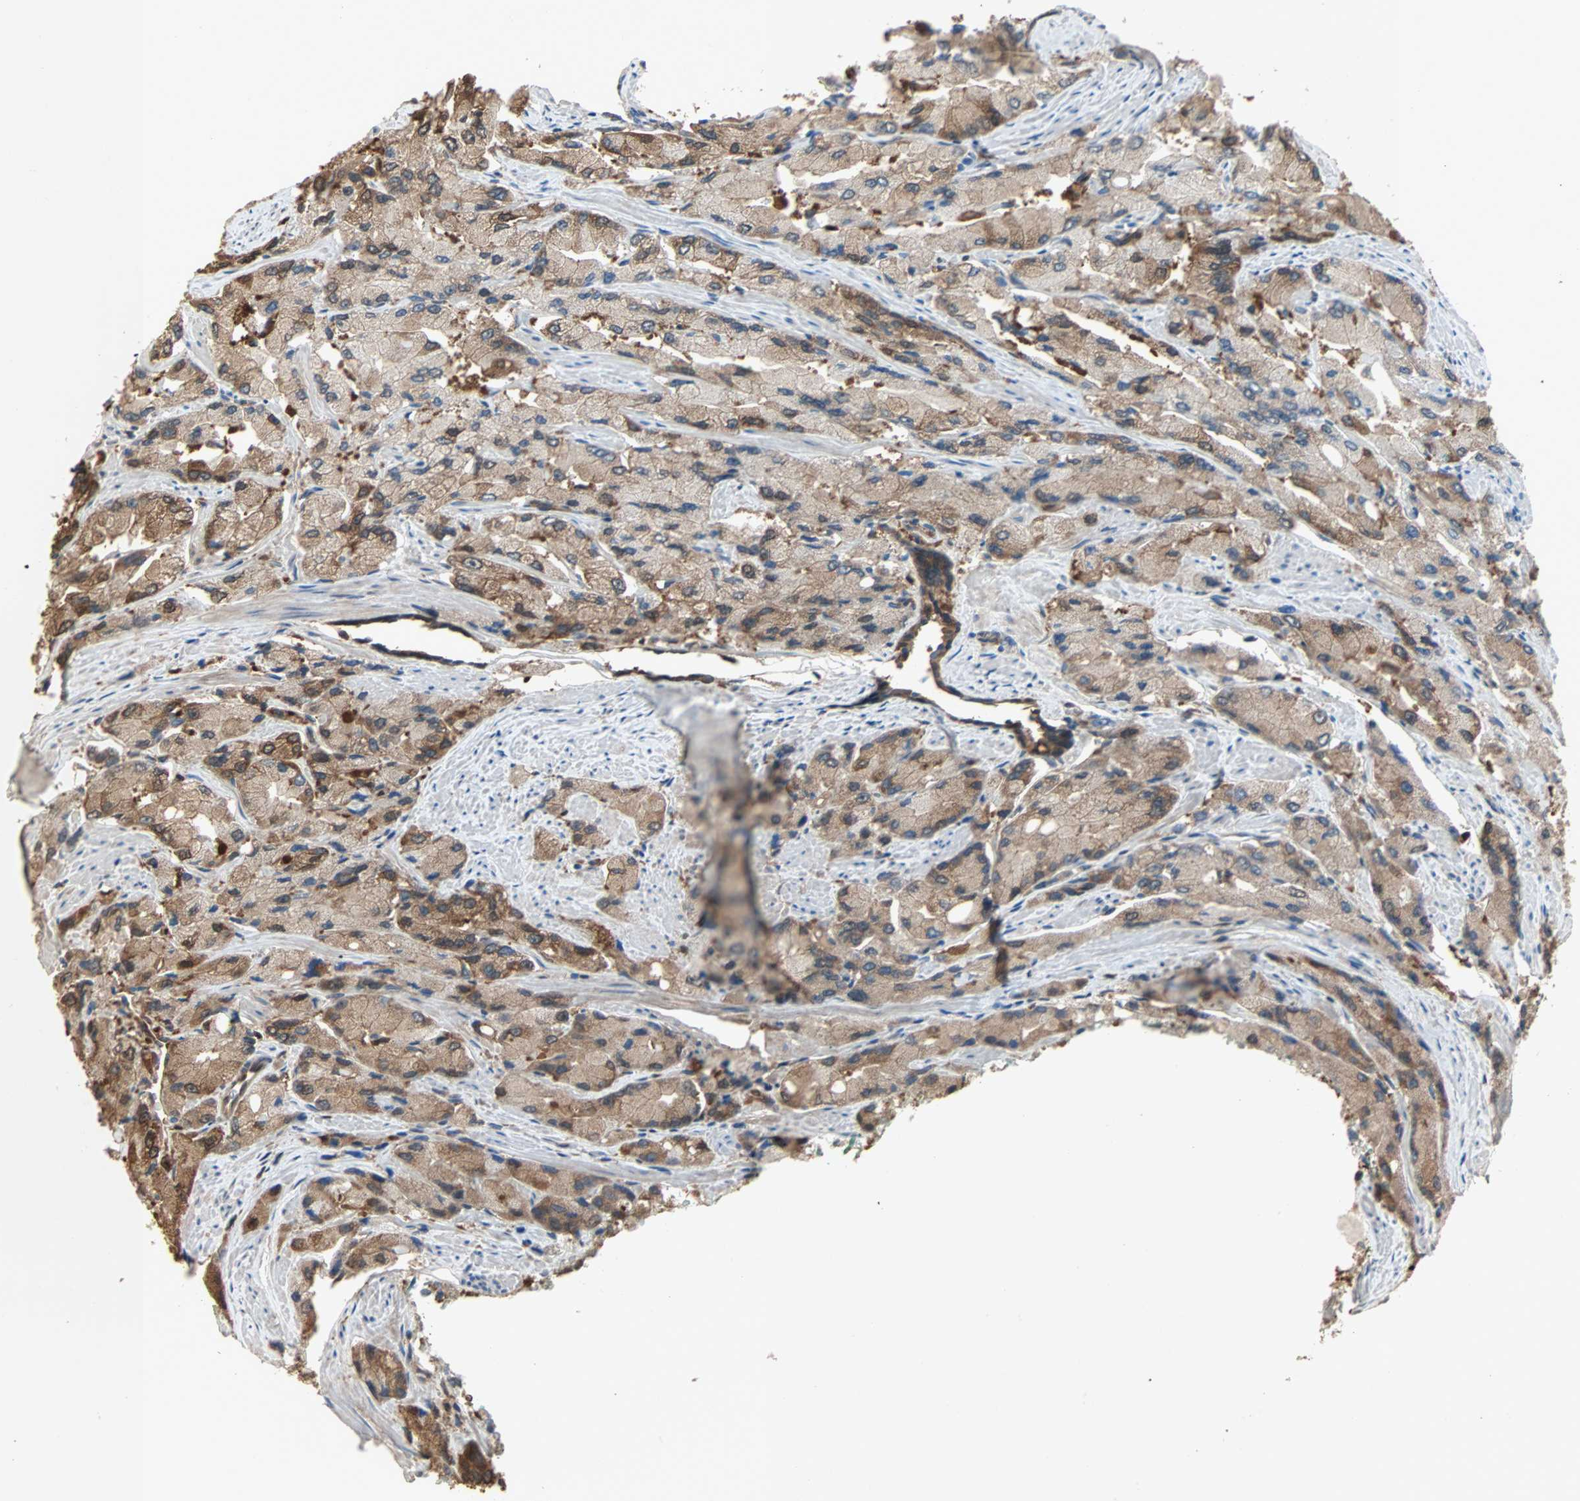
{"staining": {"intensity": "moderate", "quantity": ">75%", "location": "cytoplasmic/membranous"}, "tissue": "prostate cancer", "cell_type": "Tumor cells", "image_type": "cancer", "snomed": [{"axis": "morphology", "description": "Adenocarcinoma, High grade"}, {"axis": "topography", "description": "Prostate"}], "caption": "IHC of human prostate cancer reveals medium levels of moderate cytoplasmic/membranous positivity in about >75% of tumor cells.", "gene": "PRDX1", "patient": {"sex": "male", "age": 58}}